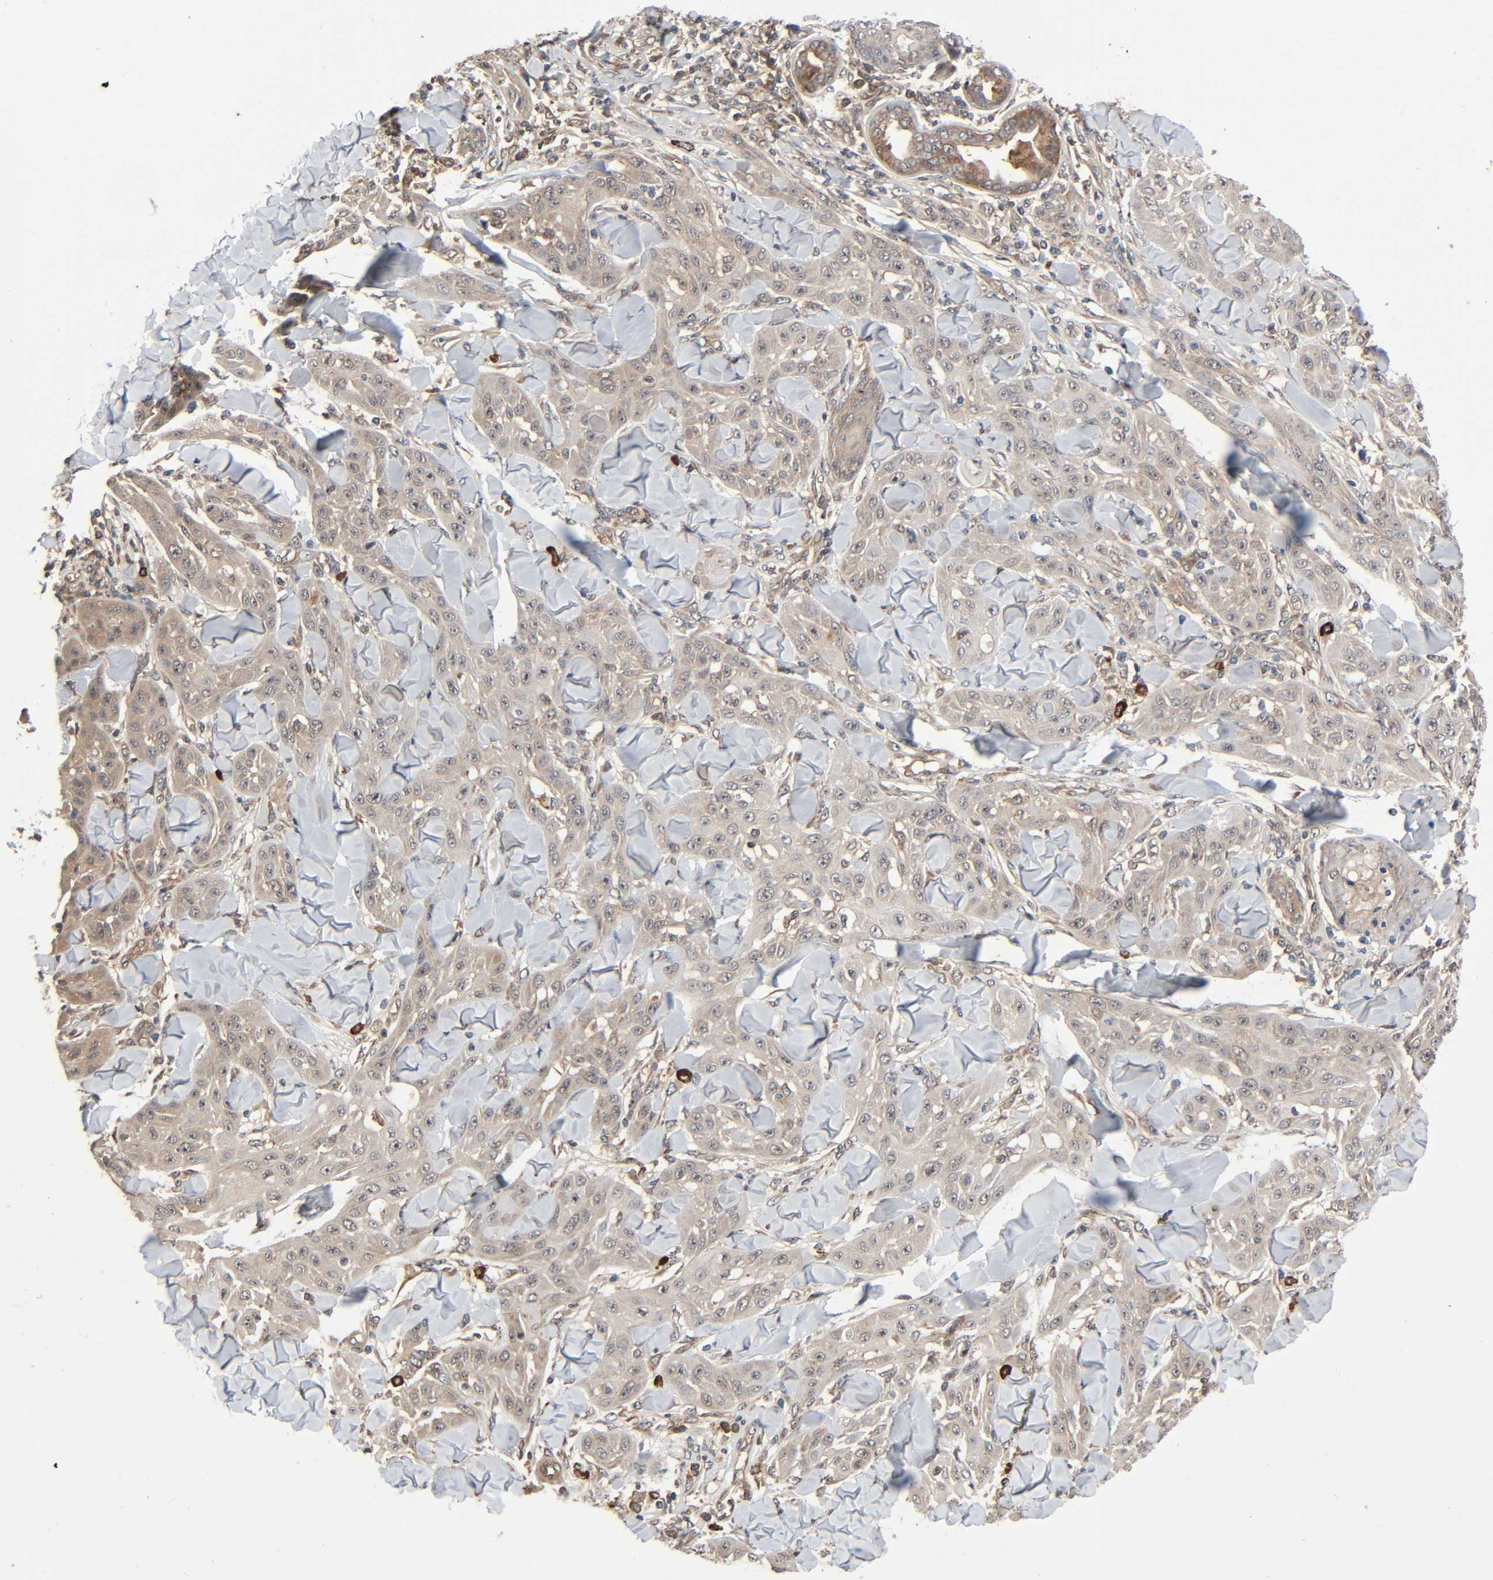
{"staining": {"intensity": "weak", "quantity": ">75%", "location": "cytoplasmic/membranous"}, "tissue": "skin cancer", "cell_type": "Tumor cells", "image_type": "cancer", "snomed": [{"axis": "morphology", "description": "Squamous cell carcinoma, NOS"}, {"axis": "topography", "description": "Skin"}], "caption": "Protein staining of squamous cell carcinoma (skin) tissue shows weak cytoplasmic/membranous staining in about >75% of tumor cells.", "gene": "PPP2R1B", "patient": {"sex": "male", "age": 24}}